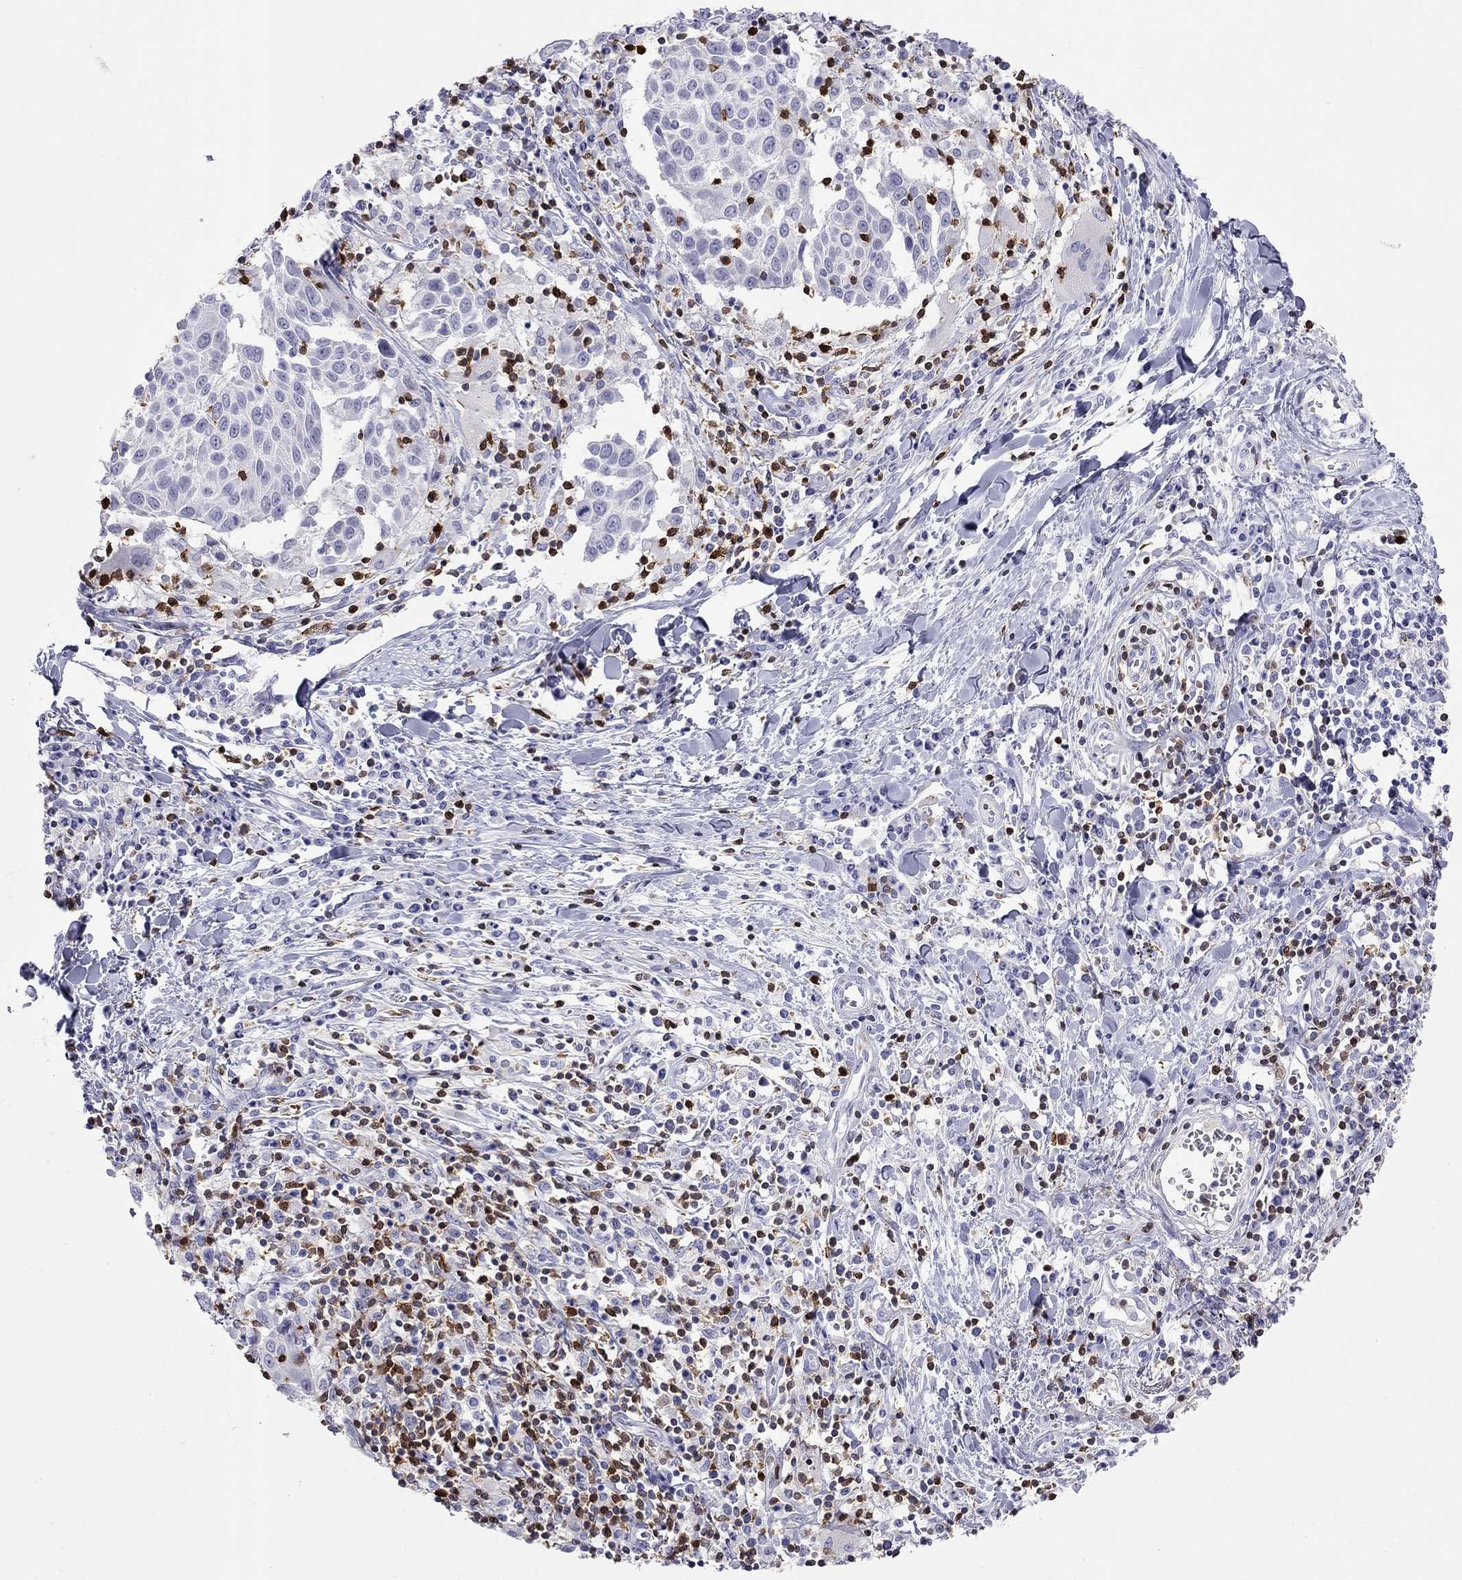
{"staining": {"intensity": "negative", "quantity": "none", "location": "none"}, "tissue": "lung cancer", "cell_type": "Tumor cells", "image_type": "cancer", "snomed": [{"axis": "morphology", "description": "Squamous cell carcinoma, NOS"}, {"axis": "topography", "description": "Lung"}], "caption": "Squamous cell carcinoma (lung) was stained to show a protein in brown. There is no significant staining in tumor cells.", "gene": "SH2D2A", "patient": {"sex": "male", "age": 57}}